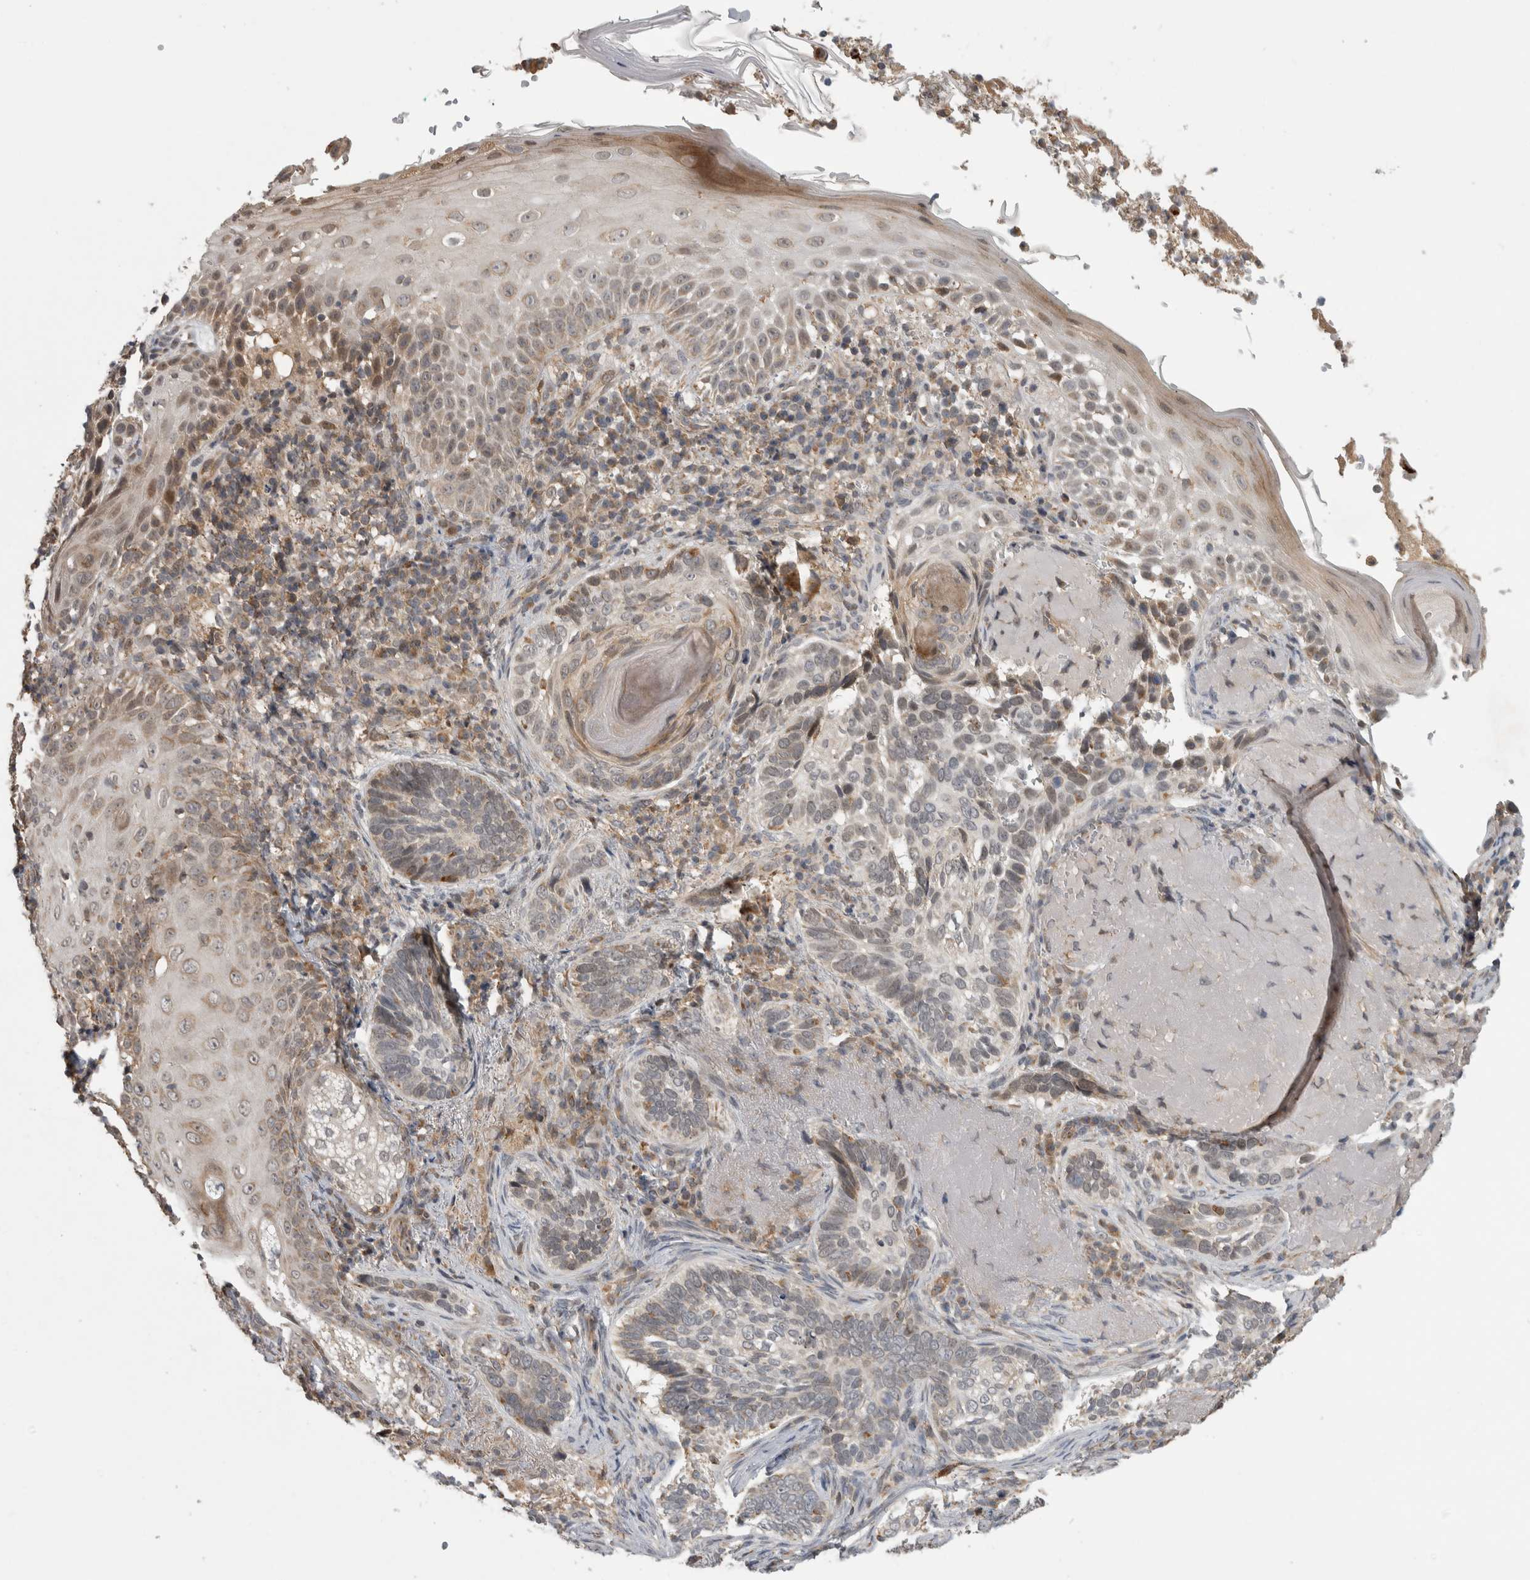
{"staining": {"intensity": "weak", "quantity": "25%-75%", "location": "cytoplasmic/membranous"}, "tissue": "skin cancer", "cell_type": "Tumor cells", "image_type": "cancer", "snomed": [{"axis": "morphology", "description": "Basal cell carcinoma"}, {"axis": "topography", "description": "Skin"}], "caption": "A low amount of weak cytoplasmic/membranous expression is appreciated in approximately 25%-75% of tumor cells in skin cancer tissue.", "gene": "KCNIP1", "patient": {"sex": "female", "age": 89}}